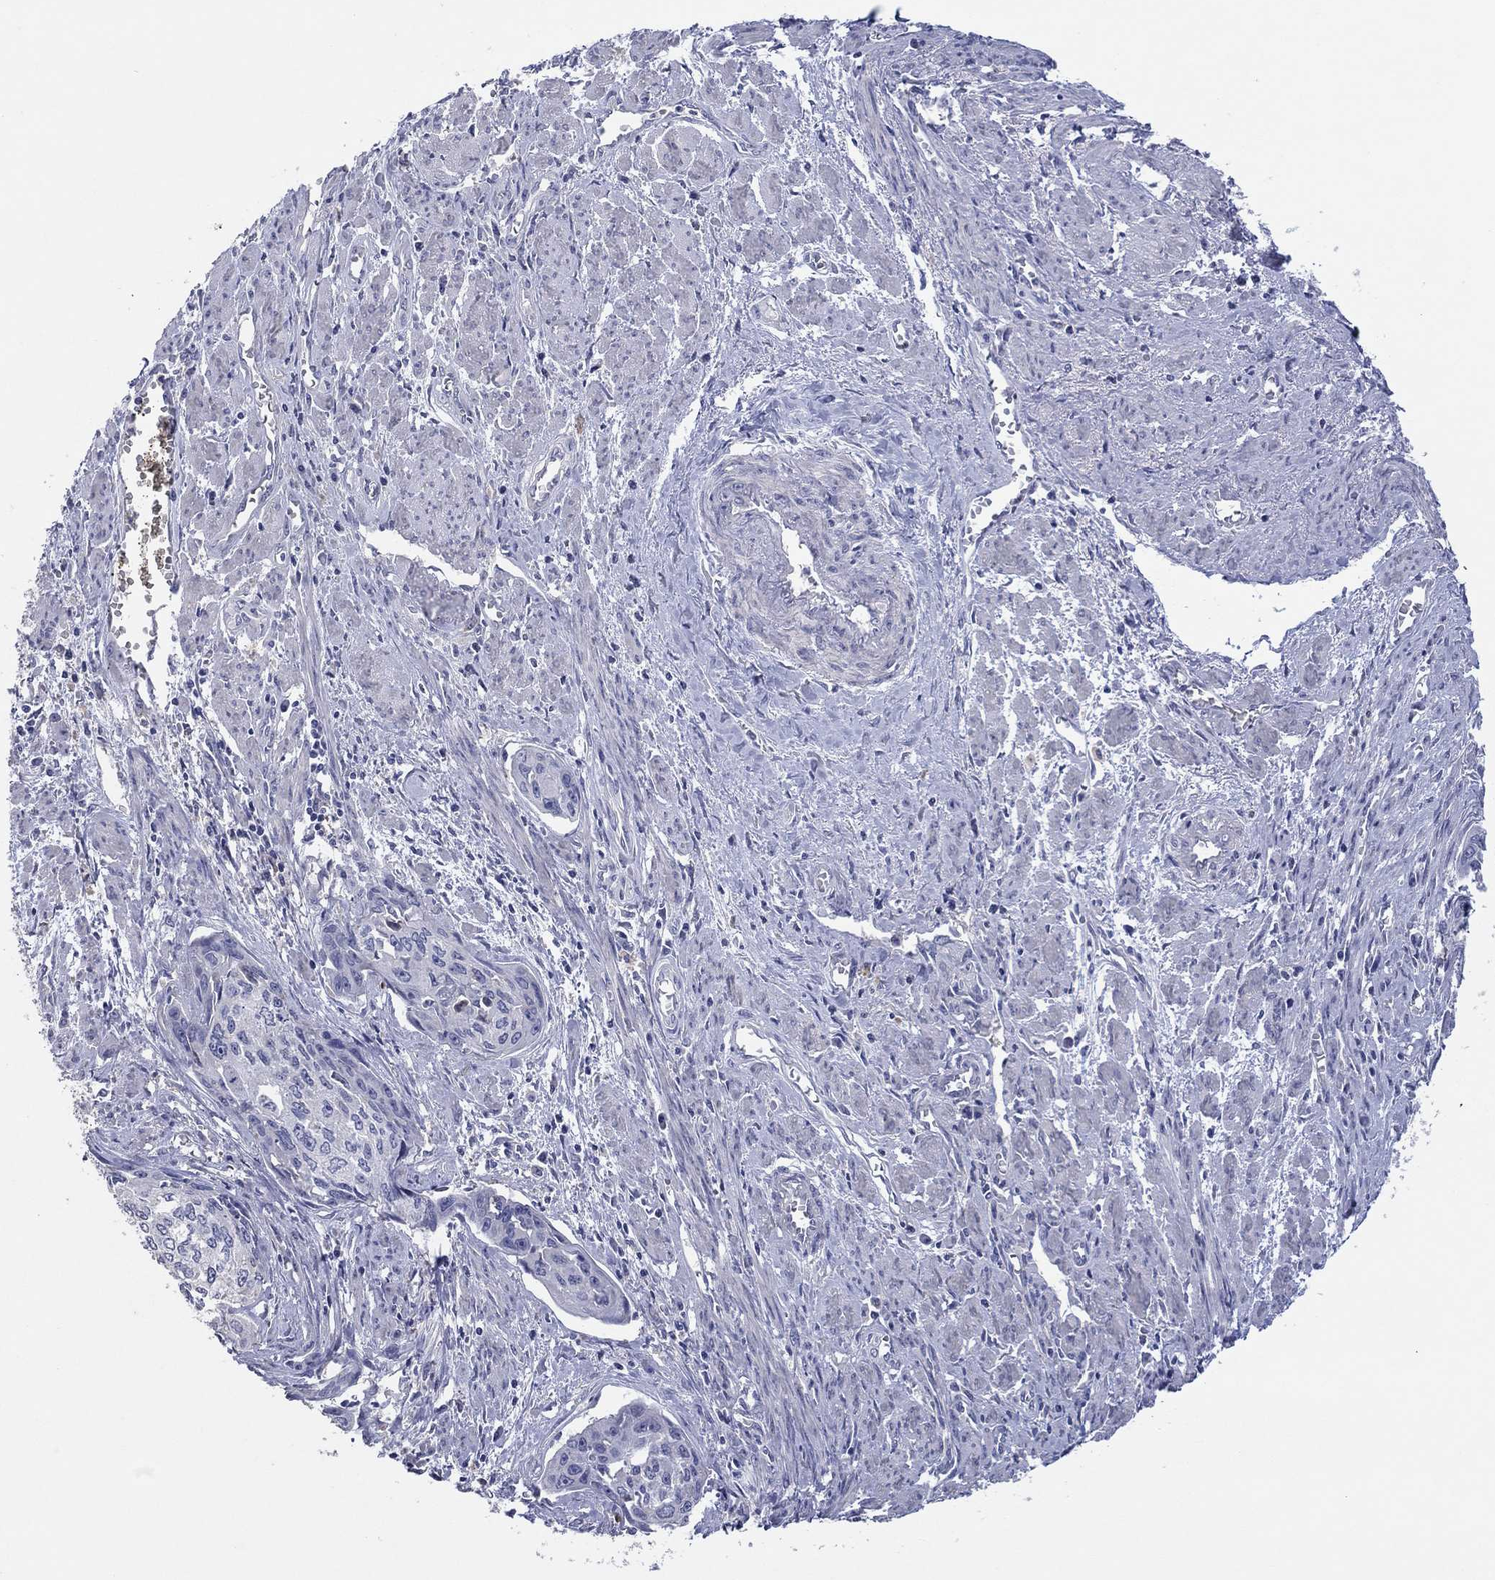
{"staining": {"intensity": "negative", "quantity": "none", "location": "none"}, "tissue": "cervical cancer", "cell_type": "Tumor cells", "image_type": "cancer", "snomed": [{"axis": "morphology", "description": "Squamous cell carcinoma, NOS"}, {"axis": "topography", "description": "Cervix"}], "caption": "Protein analysis of squamous cell carcinoma (cervical) demonstrates no significant positivity in tumor cells.", "gene": "HDC", "patient": {"sex": "female", "age": 58}}